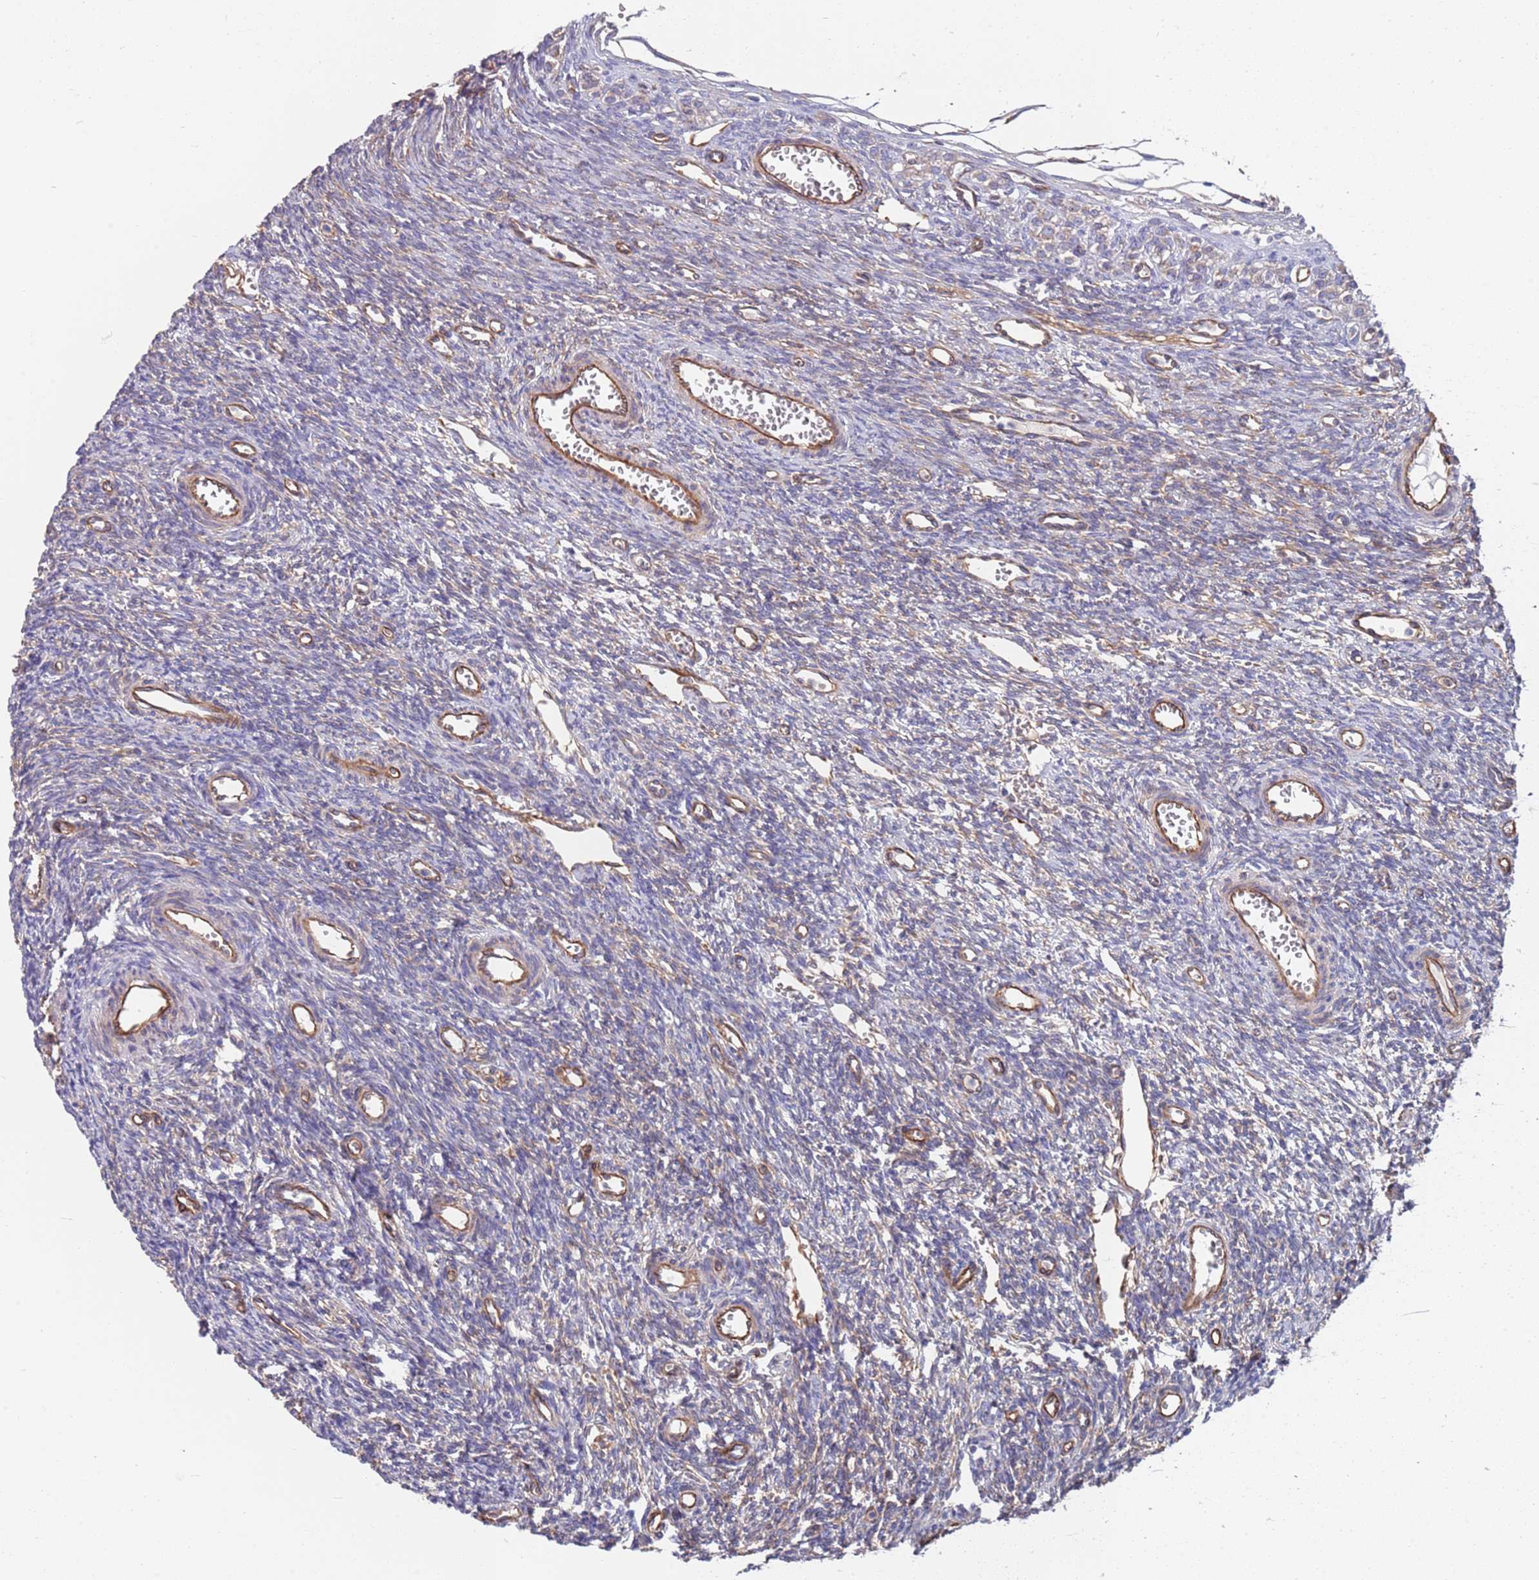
{"staining": {"intensity": "negative", "quantity": "none", "location": "none"}, "tissue": "ovary", "cell_type": "Ovarian stroma cells", "image_type": "normal", "snomed": [{"axis": "morphology", "description": "Normal tissue, NOS"}, {"axis": "topography", "description": "Ovary"}], "caption": "Immunohistochemistry (IHC) of benign ovary displays no positivity in ovarian stroma cells. (DAB immunohistochemistry visualized using brightfield microscopy, high magnification).", "gene": "JAKMIP2", "patient": {"sex": "female", "age": 39}}